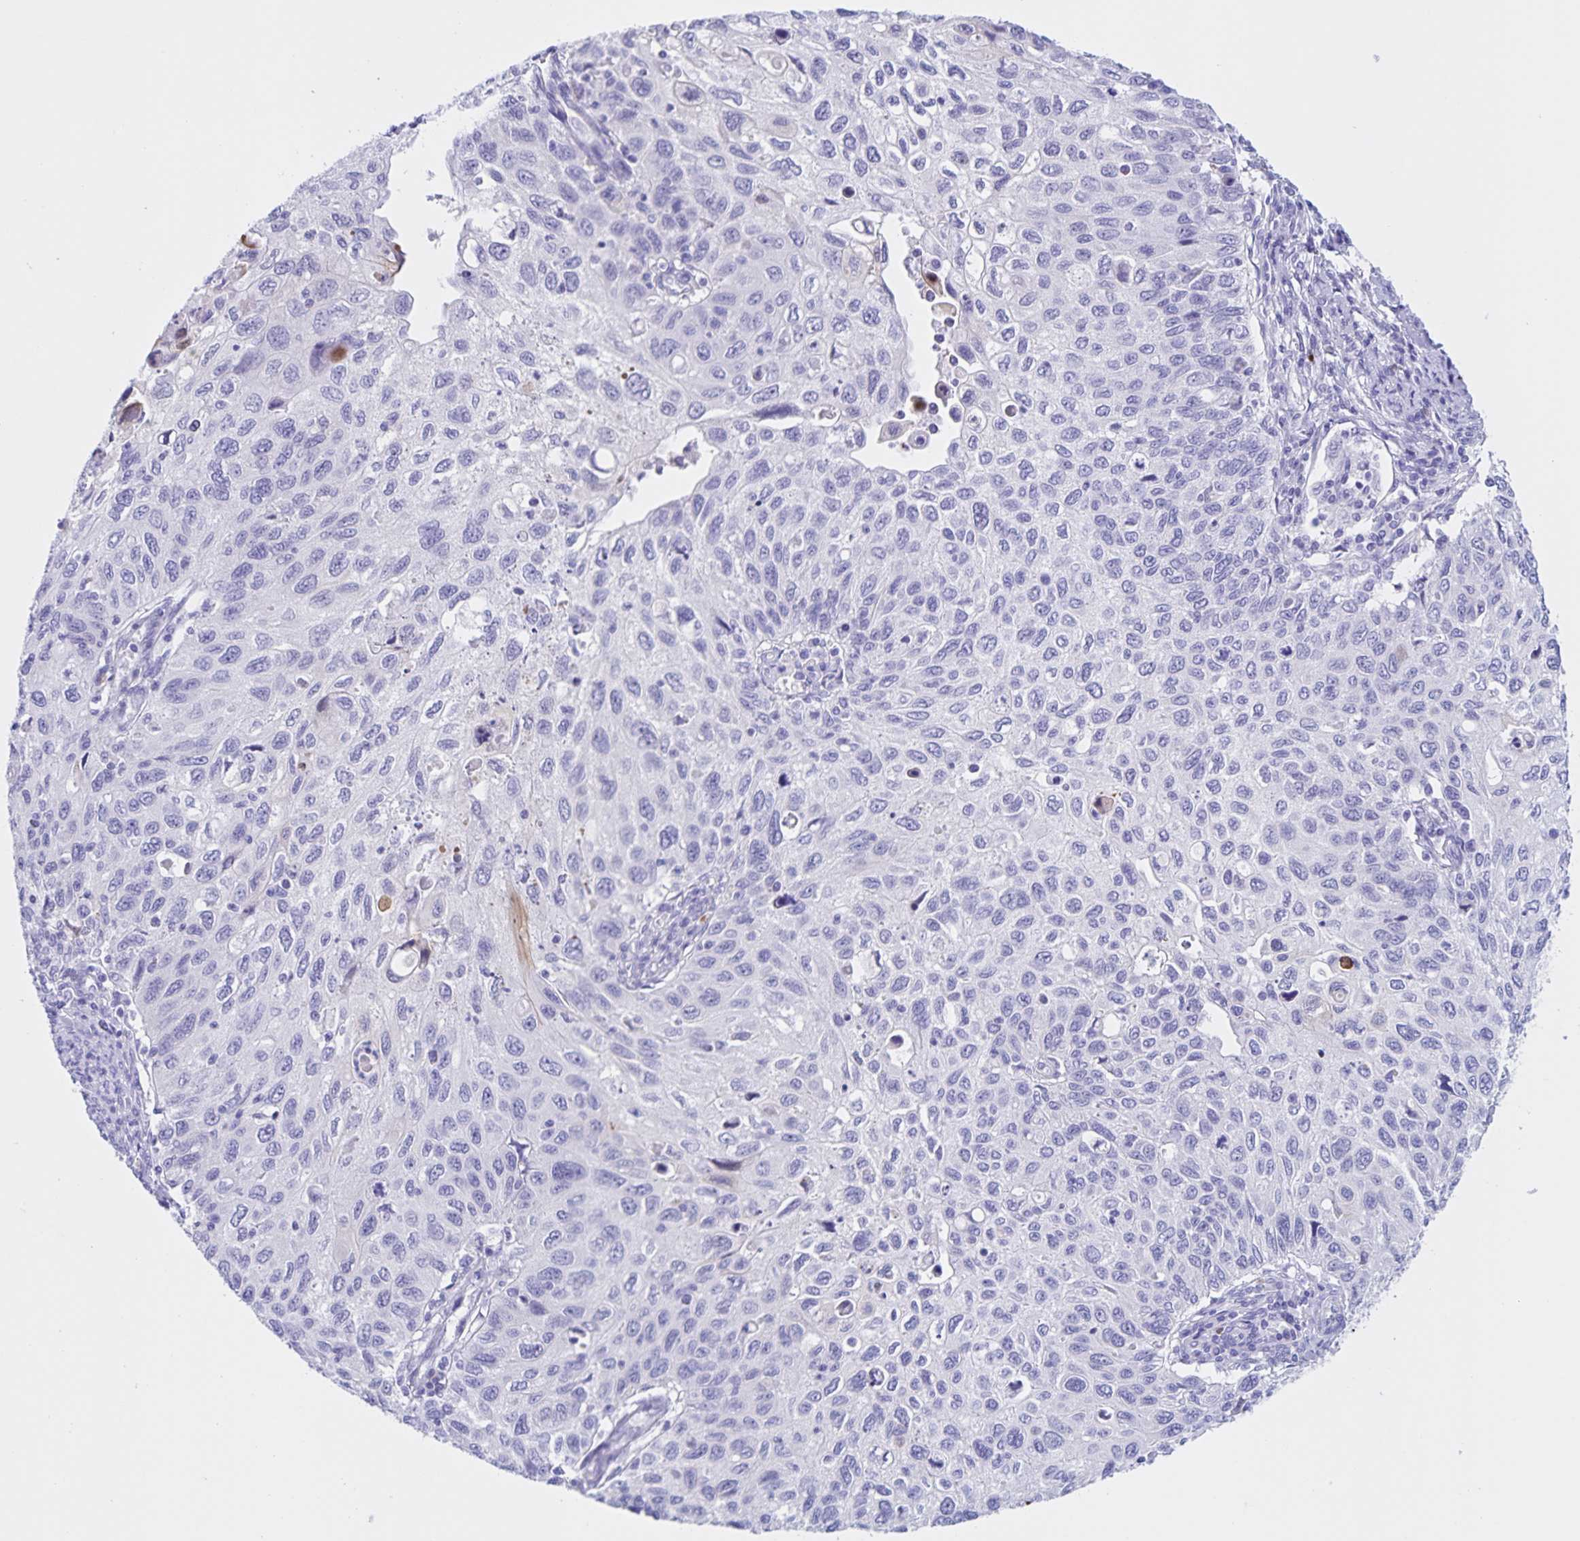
{"staining": {"intensity": "negative", "quantity": "none", "location": "none"}, "tissue": "cervical cancer", "cell_type": "Tumor cells", "image_type": "cancer", "snomed": [{"axis": "morphology", "description": "Squamous cell carcinoma, NOS"}, {"axis": "topography", "description": "Cervix"}], "caption": "DAB (3,3'-diaminobenzidine) immunohistochemical staining of human cervical squamous cell carcinoma shows no significant staining in tumor cells. (Brightfield microscopy of DAB IHC at high magnification).", "gene": "TGIF2LX", "patient": {"sex": "female", "age": 70}}